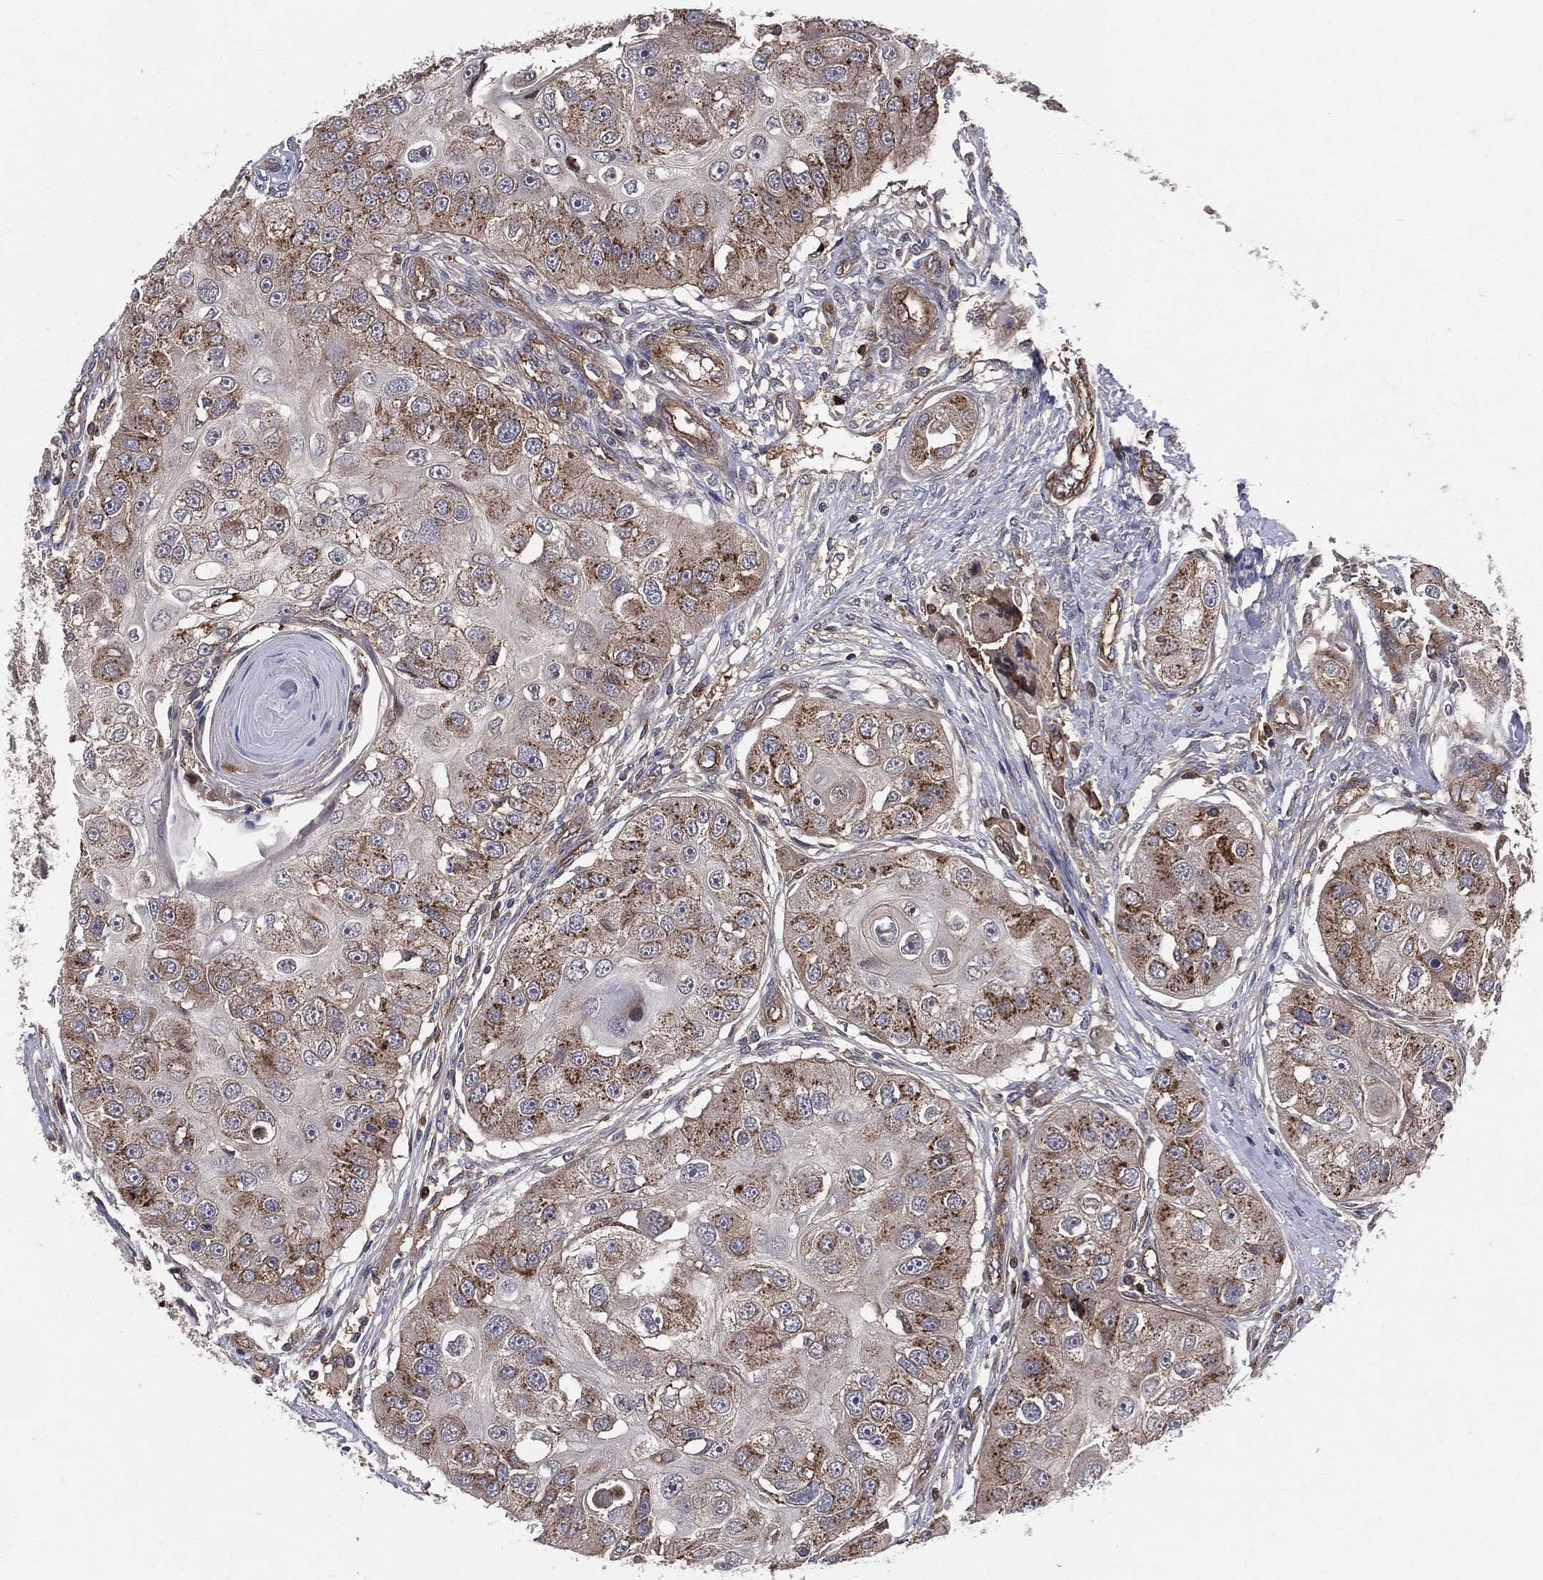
{"staining": {"intensity": "strong", "quantity": "25%-75%", "location": "cytoplasmic/membranous"}, "tissue": "head and neck cancer", "cell_type": "Tumor cells", "image_type": "cancer", "snomed": [{"axis": "morphology", "description": "Normal tissue, NOS"}, {"axis": "morphology", "description": "Squamous cell carcinoma, NOS"}, {"axis": "topography", "description": "Skeletal muscle"}, {"axis": "topography", "description": "Head-Neck"}], "caption": "About 25%-75% of tumor cells in head and neck cancer (squamous cell carcinoma) show strong cytoplasmic/membranous protein staining as visualized by brown immunohistochemical staining.", "gene": "ENTPD1", "patient": {"sex": "male", "age": 51}}